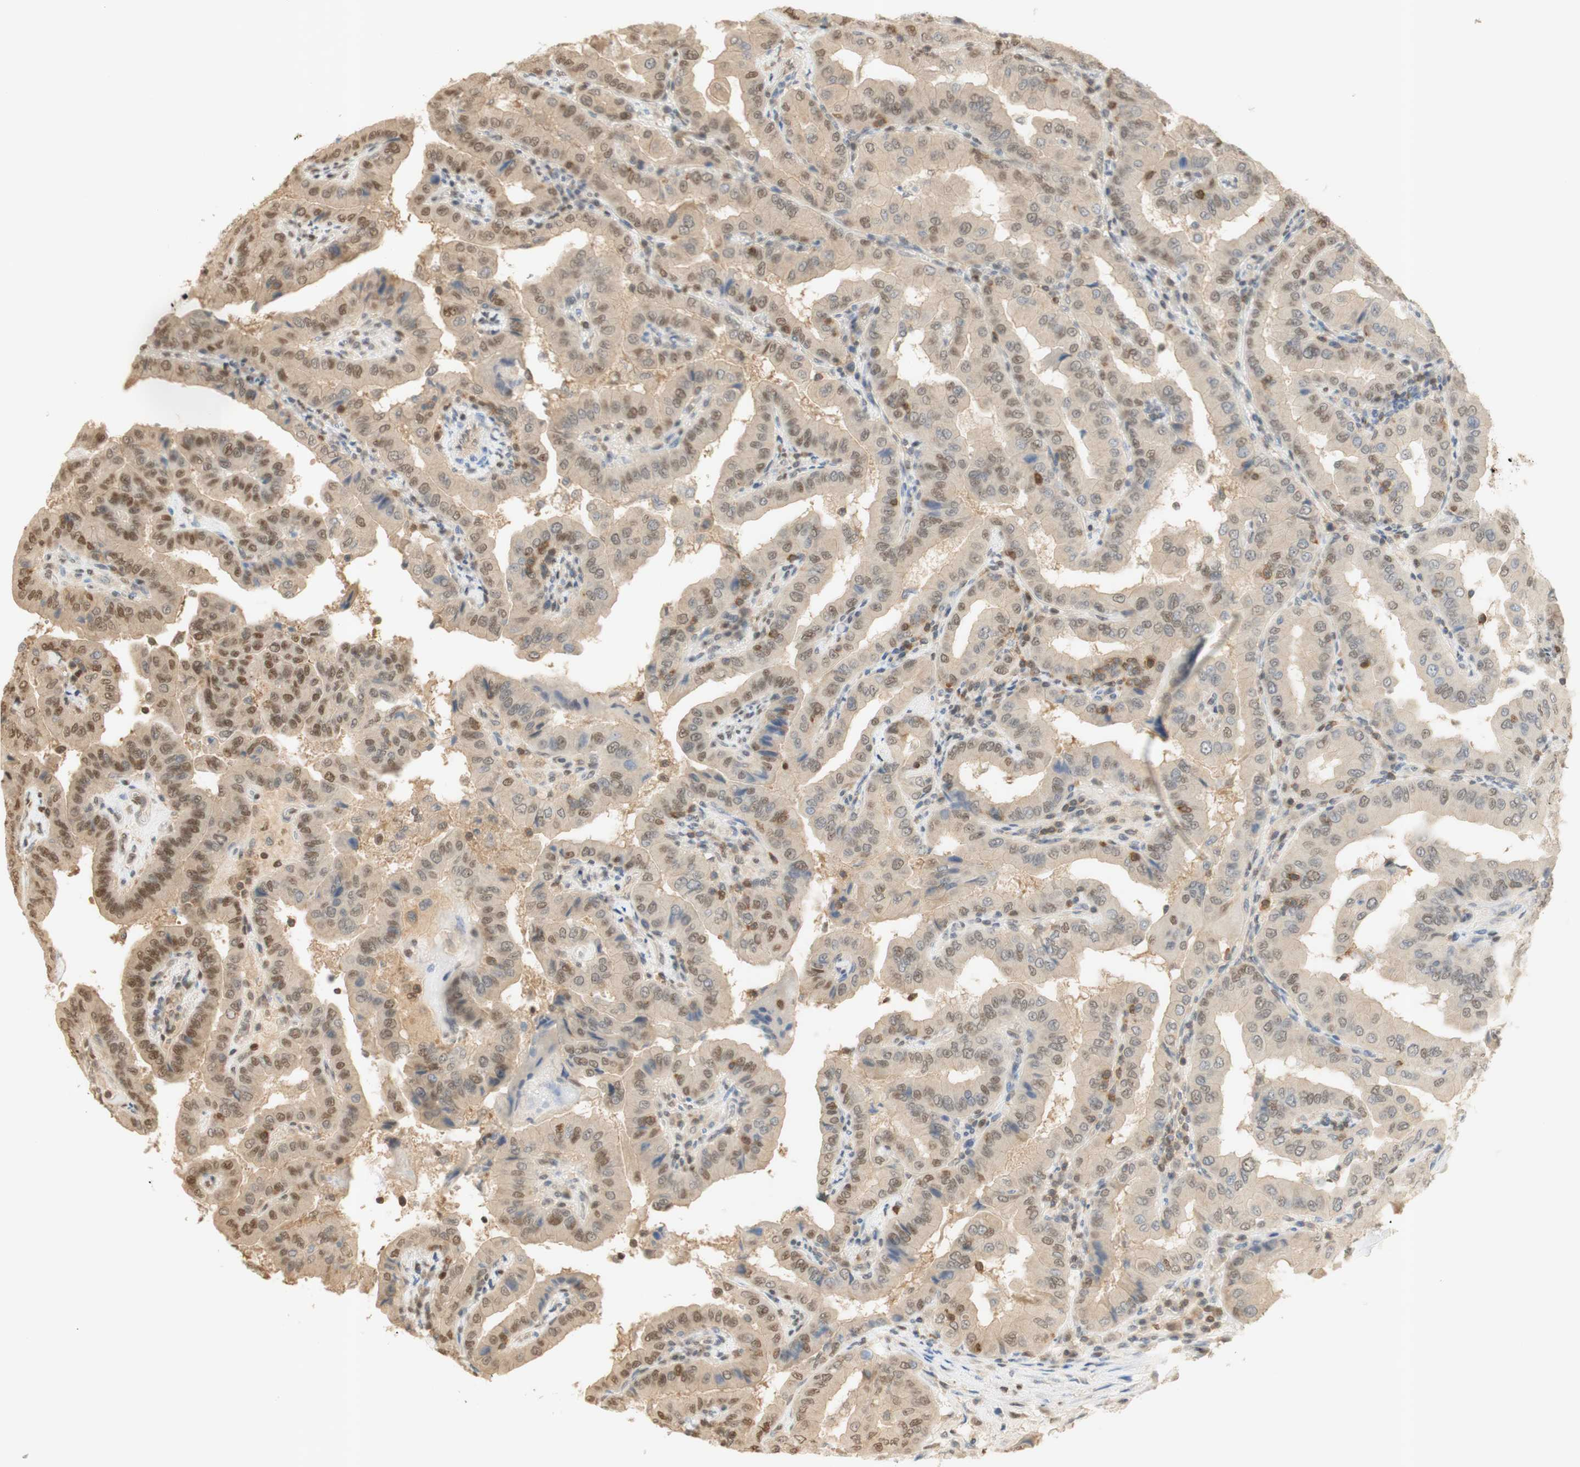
{"staining": {"intensity": "weak", "quantity": ">75%", "location": "cytoplasmic/membranous,nuclear"}, "tissue": "thyroid cancer", "cell_type": "Tumor cells", "image_type": "cancer", "snomed": [{"axis": "morphology", "description": "Papillary adenocarcinoma, NOS"}, {"axis": "topography", "description": "Thyroid gland"}], "caption": "Immunohistochemical staining of thyroid cancer reveals low levels of weak cytoplasmic/membranous and nuclear protein staining in about >75% of tumor cells. Nuclei are stained in blue.", "gene": "NAP1L4", "patient": {"sex": "male", "age": 33}}